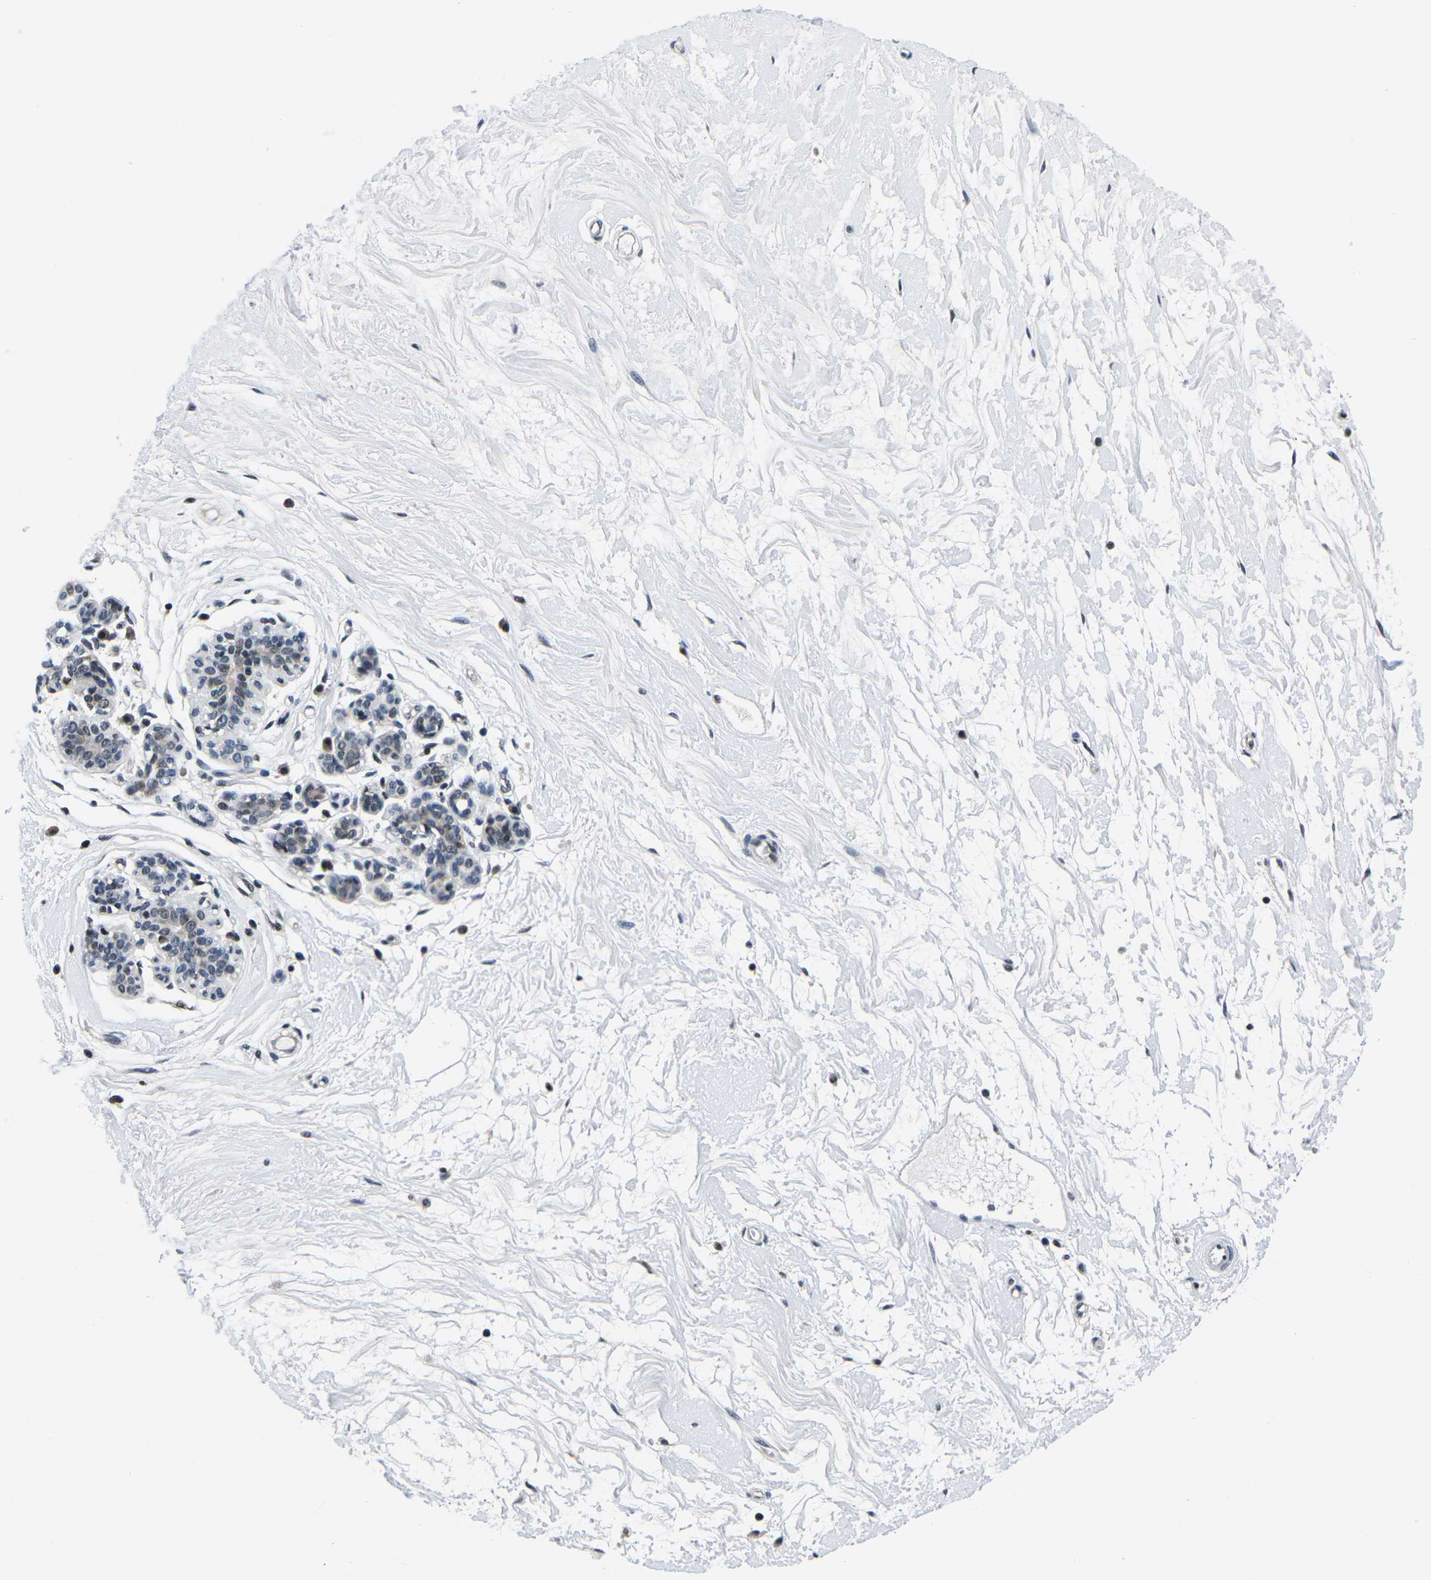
{"staining": {"intensity": "moderate", "quantity": "25%-75%", "location": "nuclear"}, "tissue": "breast", "cell_type": "Adipocytes", "image_type": "normal", "snomed": [{"axis": "morphology", "description": "Normal tissue, NOS"}, {"axis": "morphology", "description": "Lobular carcinoma"}, {"axis": "topography", "description": "Breast"}], "caption": "Protein expression analysis of normal human breast reveals moderate nuclear staining in approximately 25%-75% of adipocytes. The staining is performed using DAB (3,3'-diaminobenzidine) brown chromogen to label protein expression. The nuclei are counter-stained blue using hematoxylin.", "gene": "CDC73", "patient": {"sex": "female", "age": 59}}